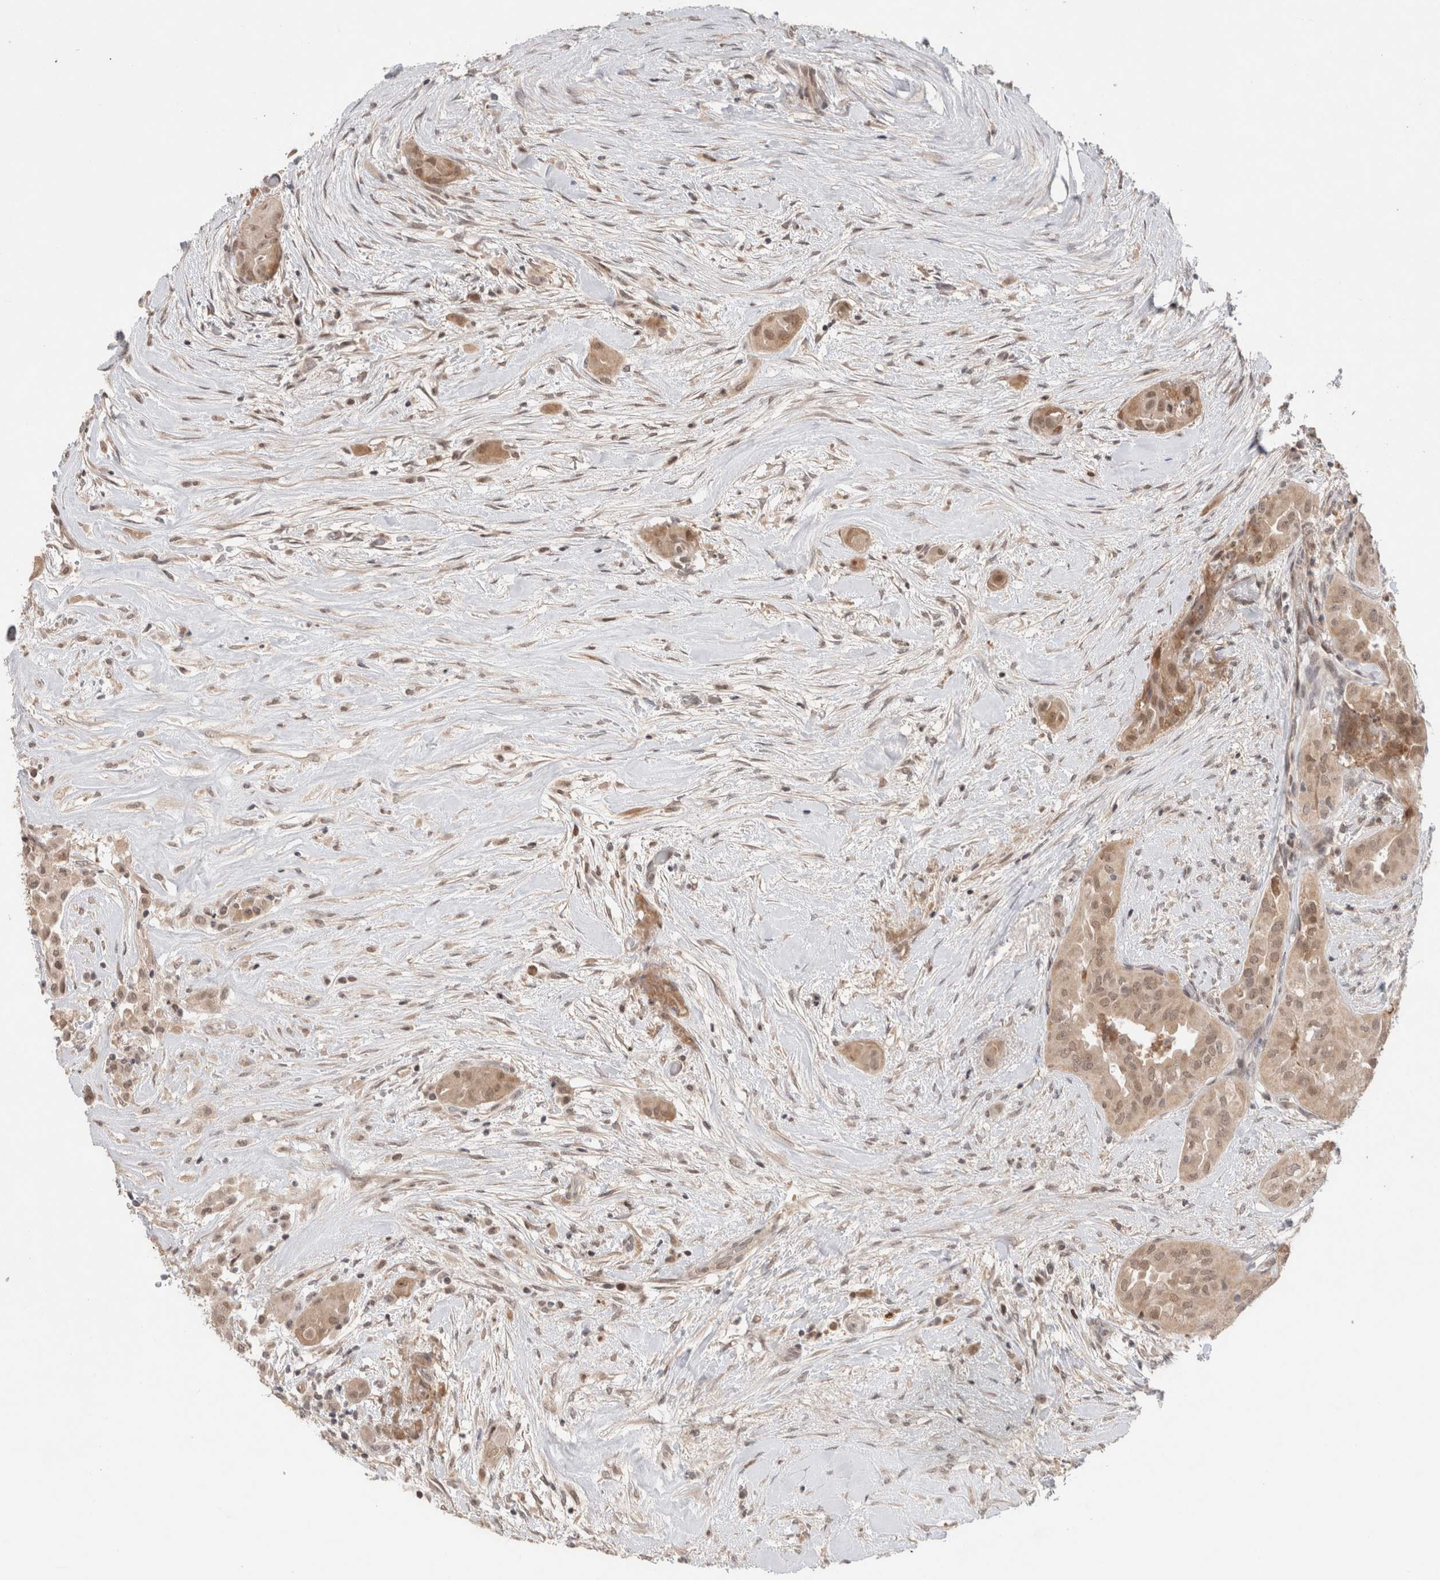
{"staining": {"intensity": "weak", "quantity": ">75%", "location": "cytoplasmic/membranous,nuclear"}, "tissue": "thyroid cancer", "cell_type": "Tumor cells", "image_type": "cancer", "snomed": [{"axis": "morphology", "description": "Papillary adenocarcinoma, NOS"}, {"axis": "topography", "description": "Thyroid gland"}], "caption": "Approximately >75% of tumor cells in thyroid cancer display weak cytoplasmic/membranous and nuclear protein expression as visualized by brown immunohistochemical staining.", "gene": "SYDE2", "patient": {"sex": "female", "age": 59}}